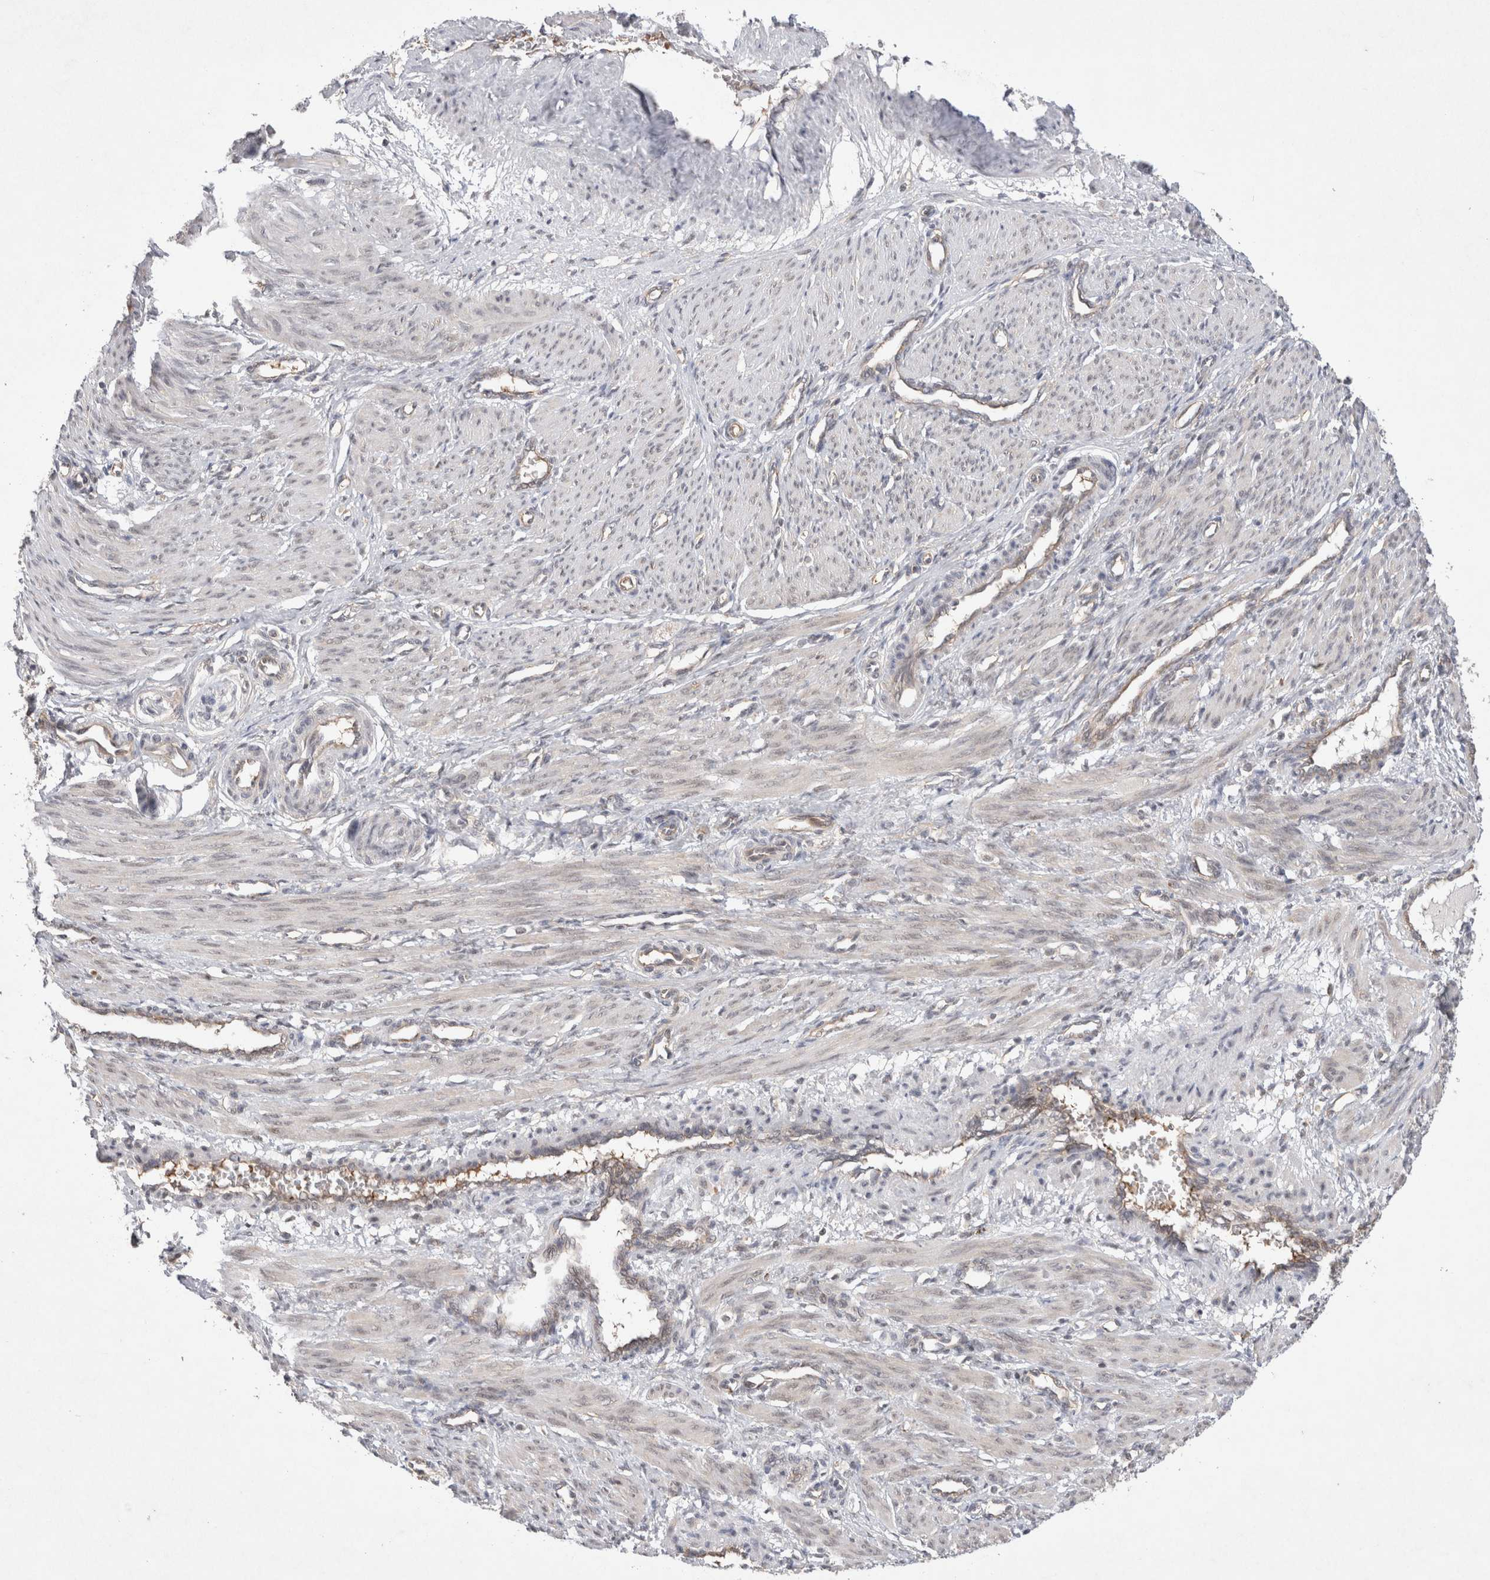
{"staining": {"intensity": "negative", "quantity": "none", "location": "none"}, "tissue": "smooth muscle", "cell_type": "Smooth muscle cells", "image_type": "normal", "snomed": [{"axis": "morphology", "description": "Normal tissue, NOS"}, {"axis": "topography", "description": "Endometrium"}], "caption": "Human smooth muscle stained for a protein using immunohistochemistry shows no positivity in smooth muscle cells.", "gene": "EIF3E", "patient": {"sex": "female", "age": 33}}